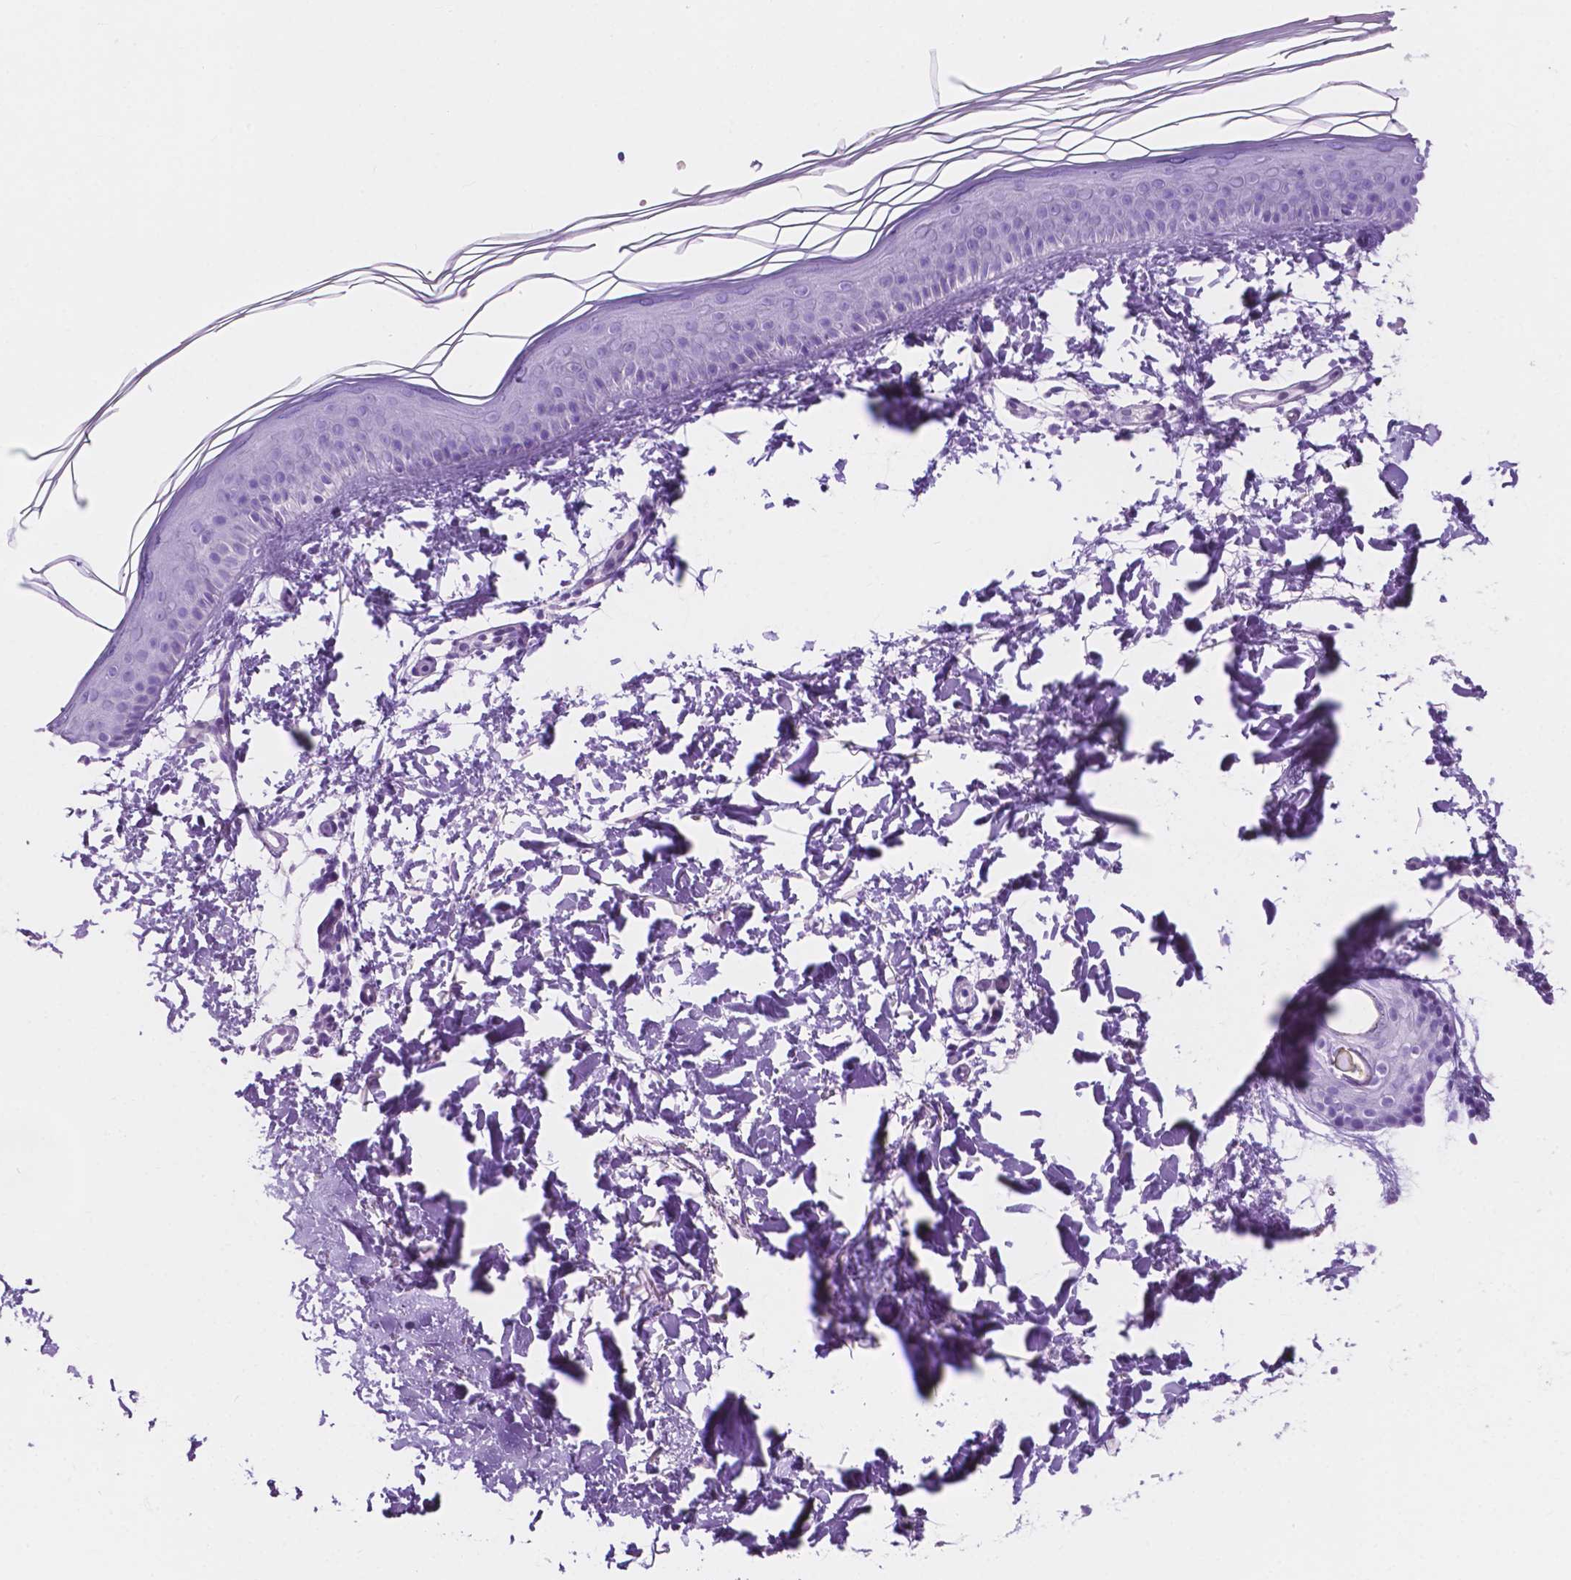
{"staining": {"intensity": "negative", "quantity": "none", "location": "none"}, "tissue": "skin", "cell_type": "Fibroblasts", "image_type": "normal", "snomed": [{"axis": "morphology", "description": "Normal tissue, NOS"}, {"axis": "topography", "description": "Skin"}], "caption": "Histopathology image shows no significant protein staining in fibroblasts of unremarkable skin.", "gene": "IGFN1", "patient": {"sex": "female", "age": 62}}